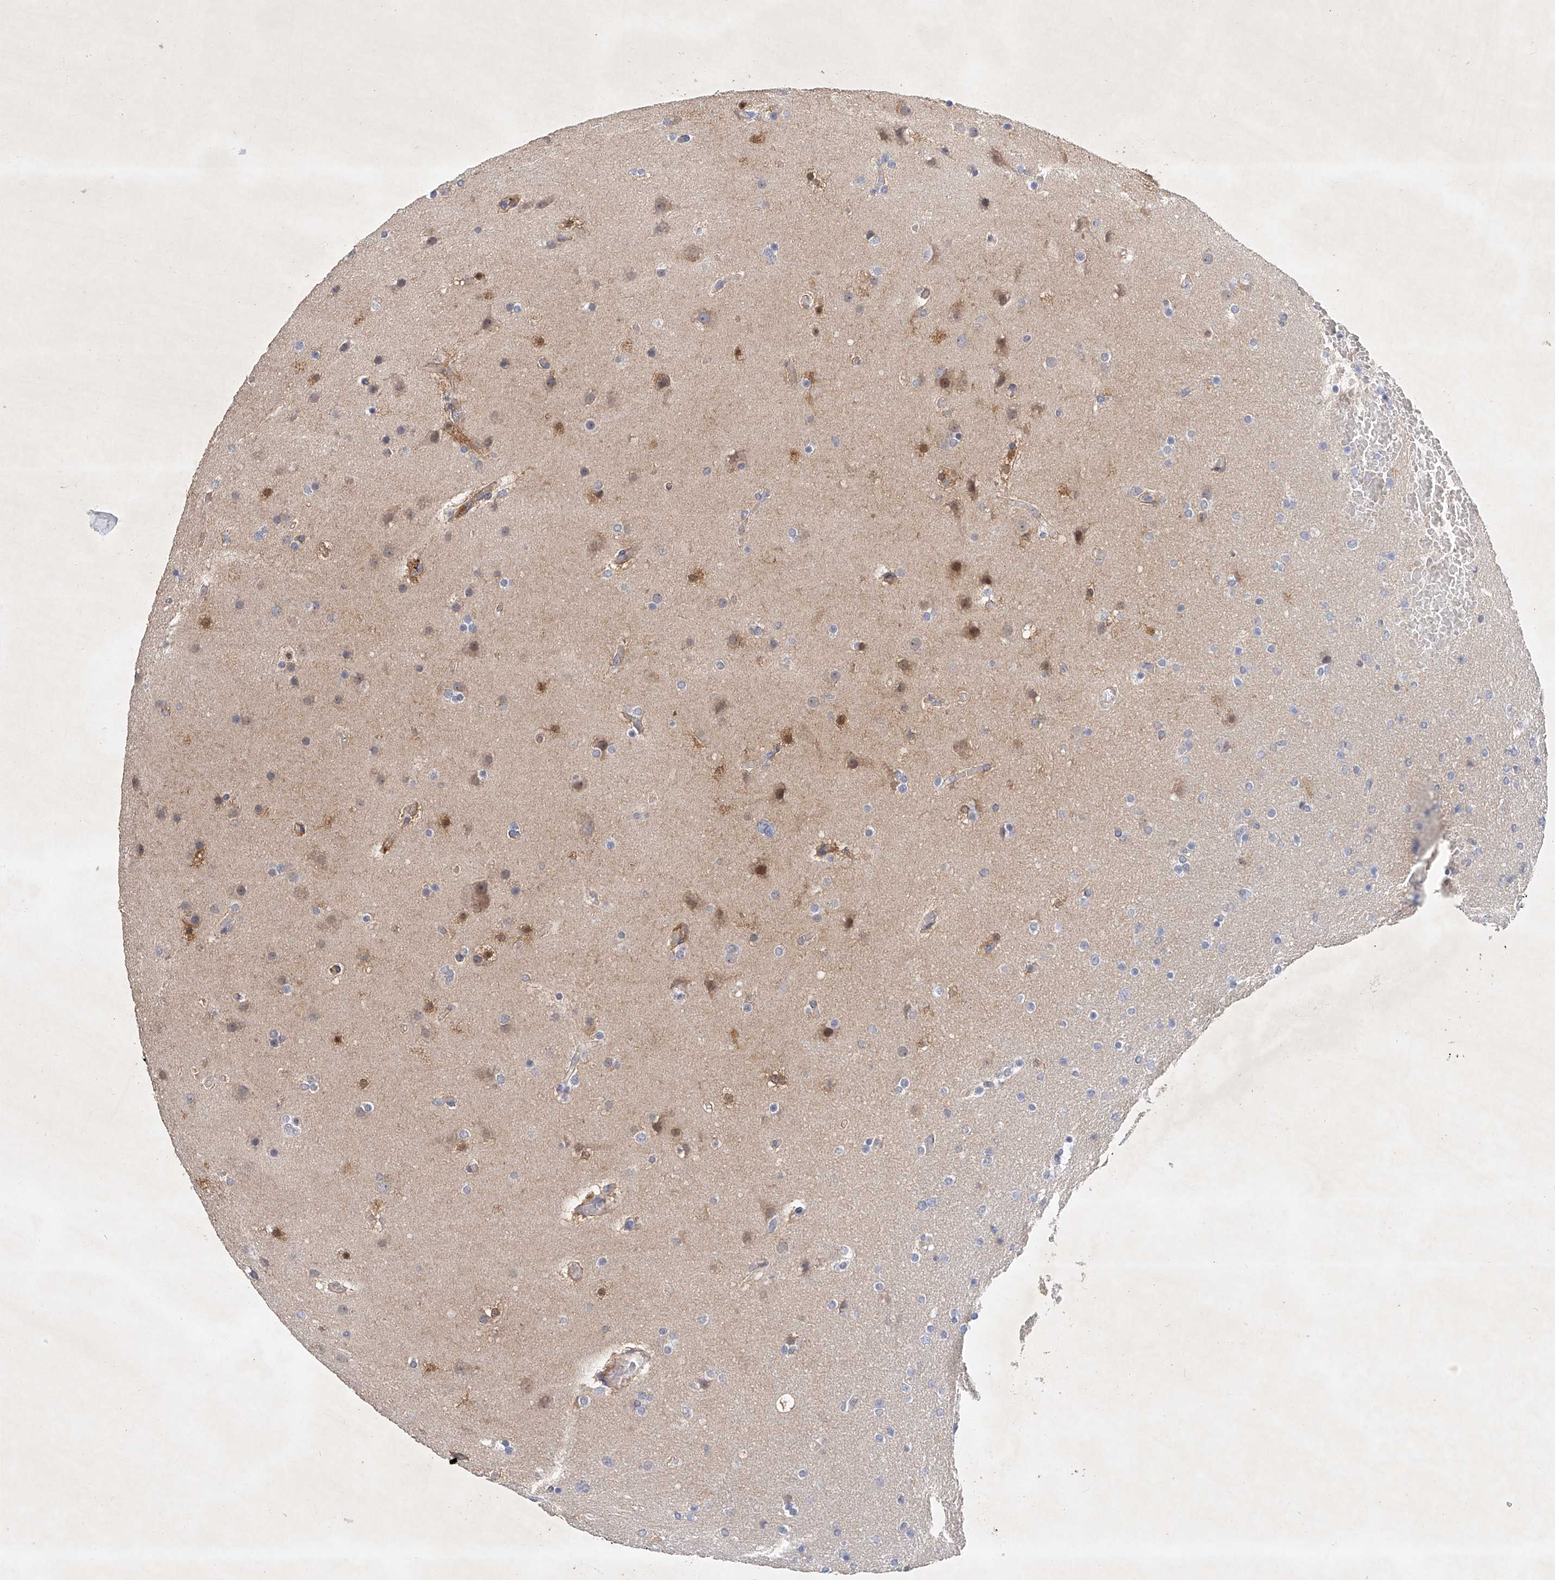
{"staining": {"intensity": "moderate", "quantity": "<25%", "location": "cytoplasmic/membranous"}, "tissue": "glioma", "cell_type": "Tumor cells", "image_type": "cancer", "snomed": [{"axis": "morphology", "description": "Glioma, malignant, High grade"}, {"axis": "topography", "description": "Cerebral cortex"}], "caption": "The photomicrograph displays staining of high-grade glioma (malignant), revealing moderate cytoplasmic/membranous protein expression (brown color) within tumor cells.", "gene": "CARMIL1", "patient": {"sex": "female", "age": 36}}